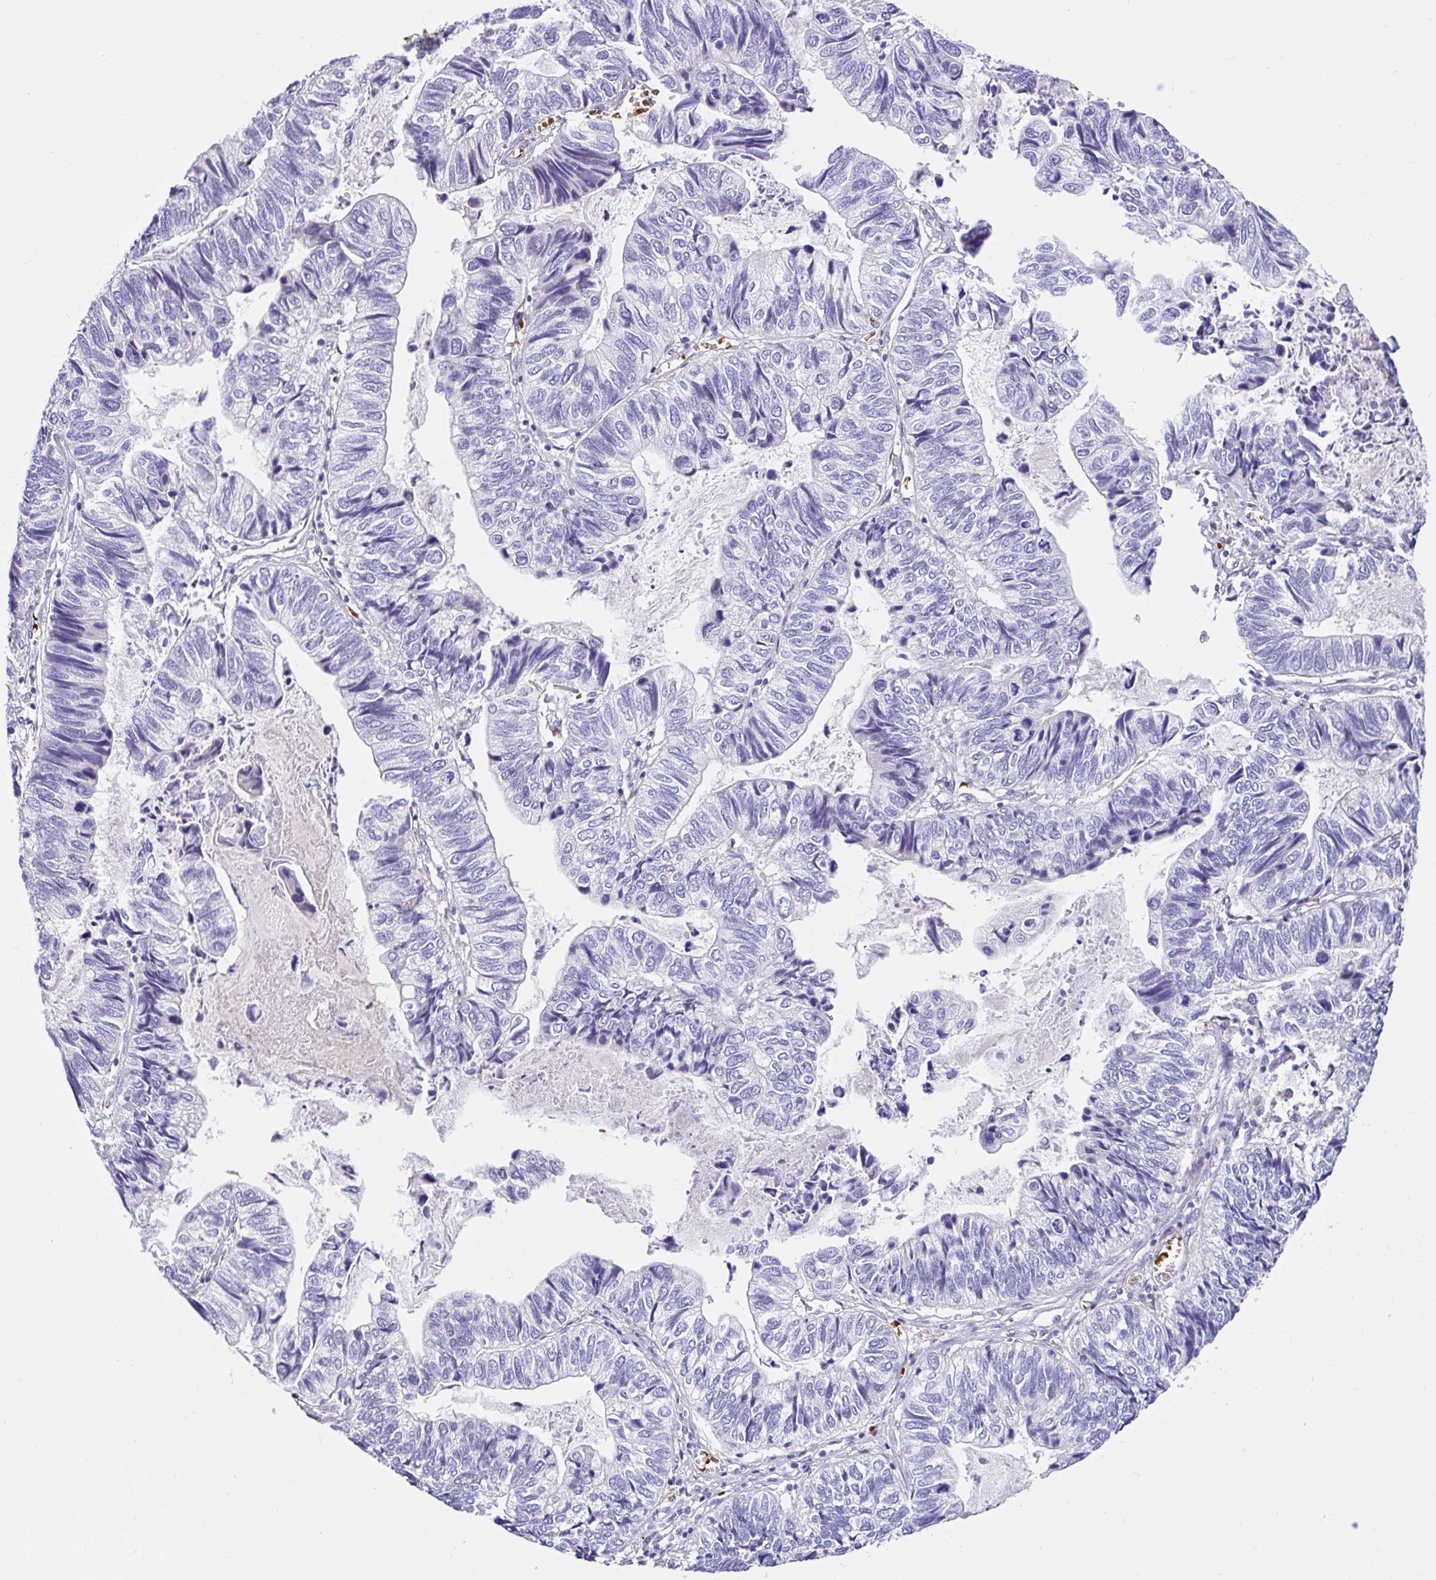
{"staining": {"intensity": "negative", "quantity": "none", "location": "none"}, "tissue": "stomach cancer", "cell_type": "Tumor cells", "image_type": "cancer", "snomed": [{"axis": "morphology", "description": "Adenocarcinoma, NOS"}, {"axis": "topography", "description": "Stomach, upper"}], "caption": "Immunohistochemistry (IHC) histopathology image of human adenocarcinoma (stomach) stained for a protein (brown), which displays no staining in tumor cells. (Brightfield microscopy of DAB (3,3'-diaminobenzidine) IHC at high magnification).", "gene": "NHLH2", "patient": {"sex": "female", "age": 67}}